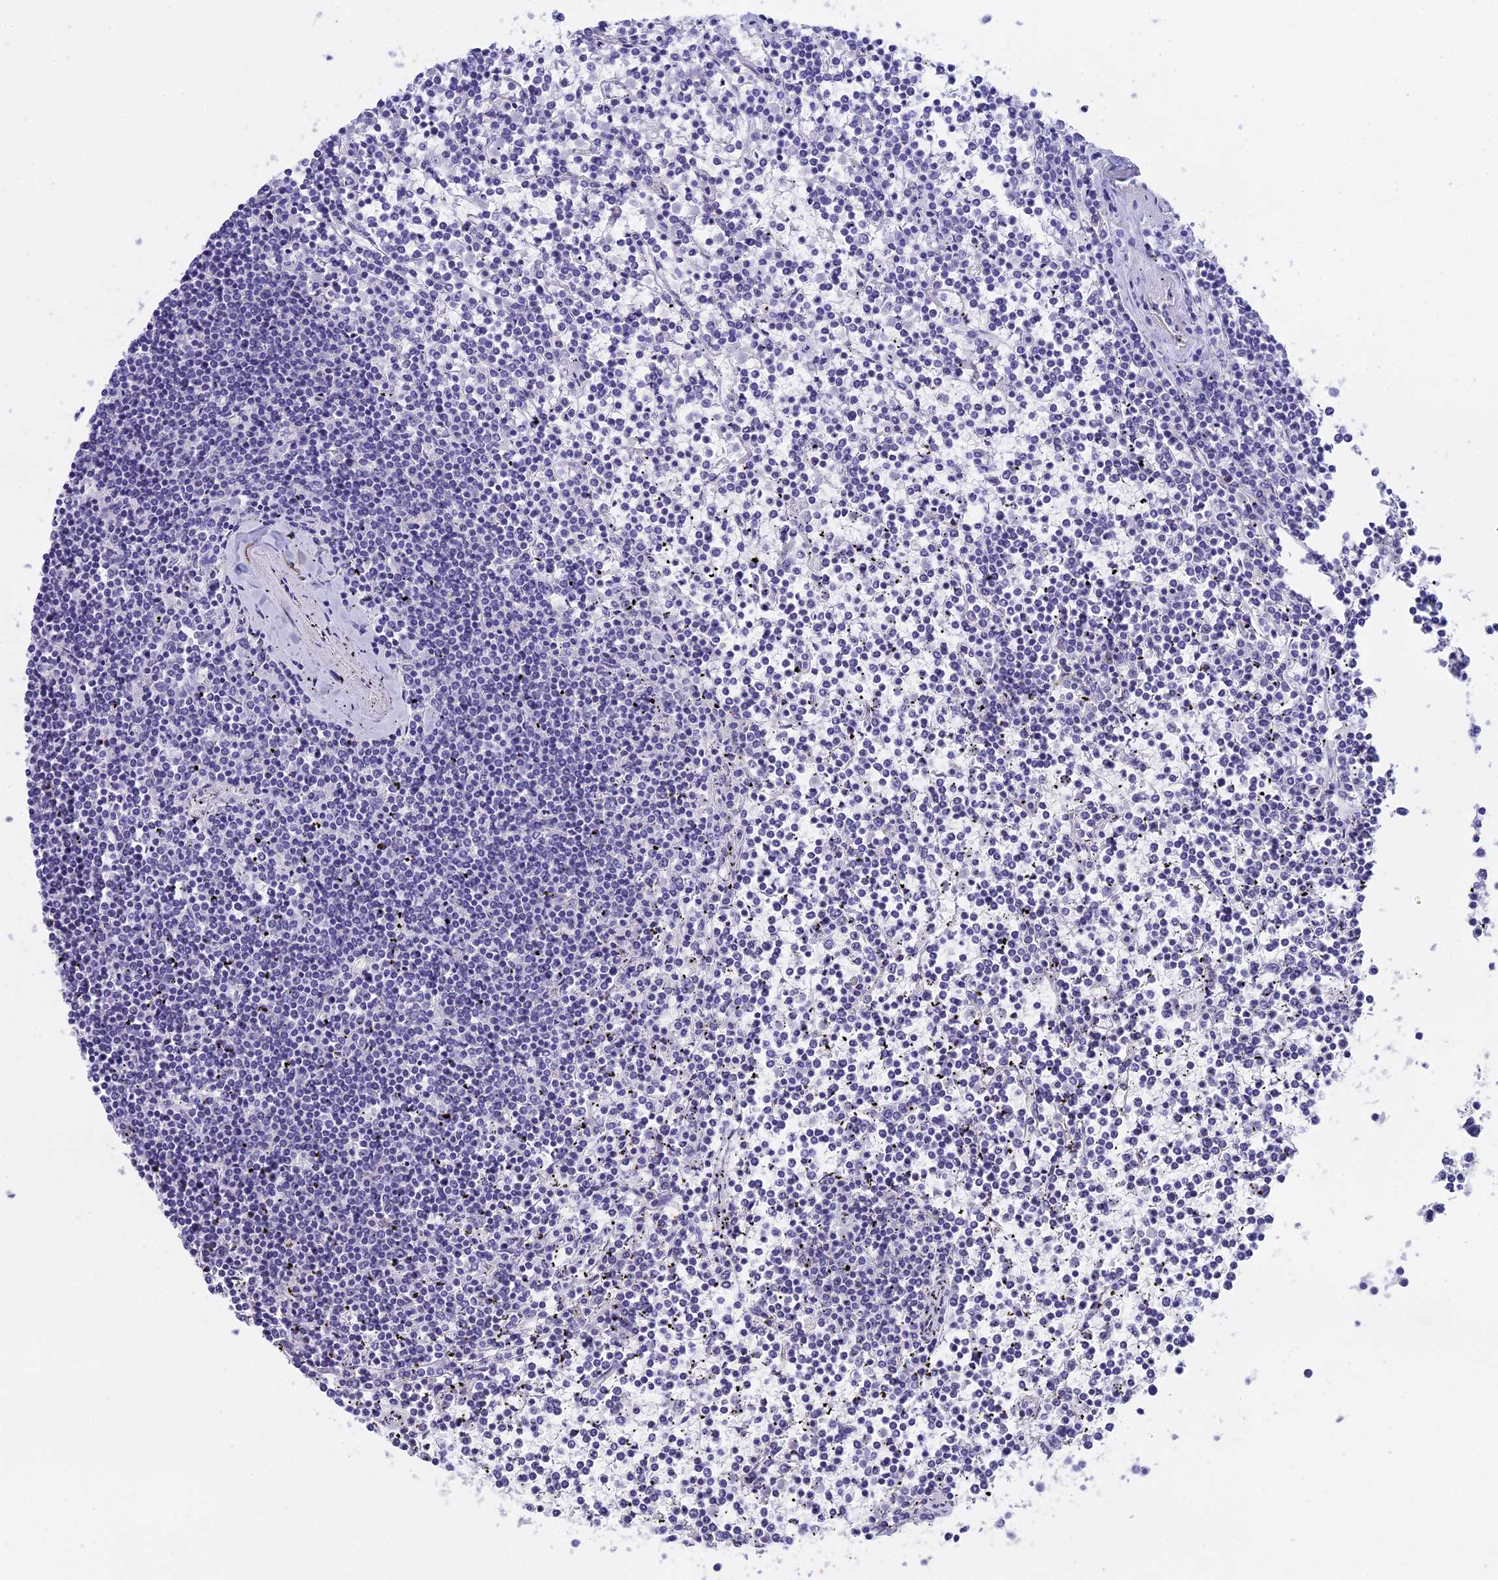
{"staining": {"intensity": "negative", "quantity": "none", "location": "none"}, "tissue": "lymphoma", "cell_type": "Tumor cells", "image_type": "cancer", "snomed": [{"axis": "morphology", "description": "Malignant lymphoma, non-Hodgkin's type, Low grade"}, {"axis": "topography", "description": "Spleen"}], "caption": "Image shows no protein positivity in tumor cells of lymphoma tissue.", "gene": "BTBD19", "patient": {"sex": "female", "age": 19}}